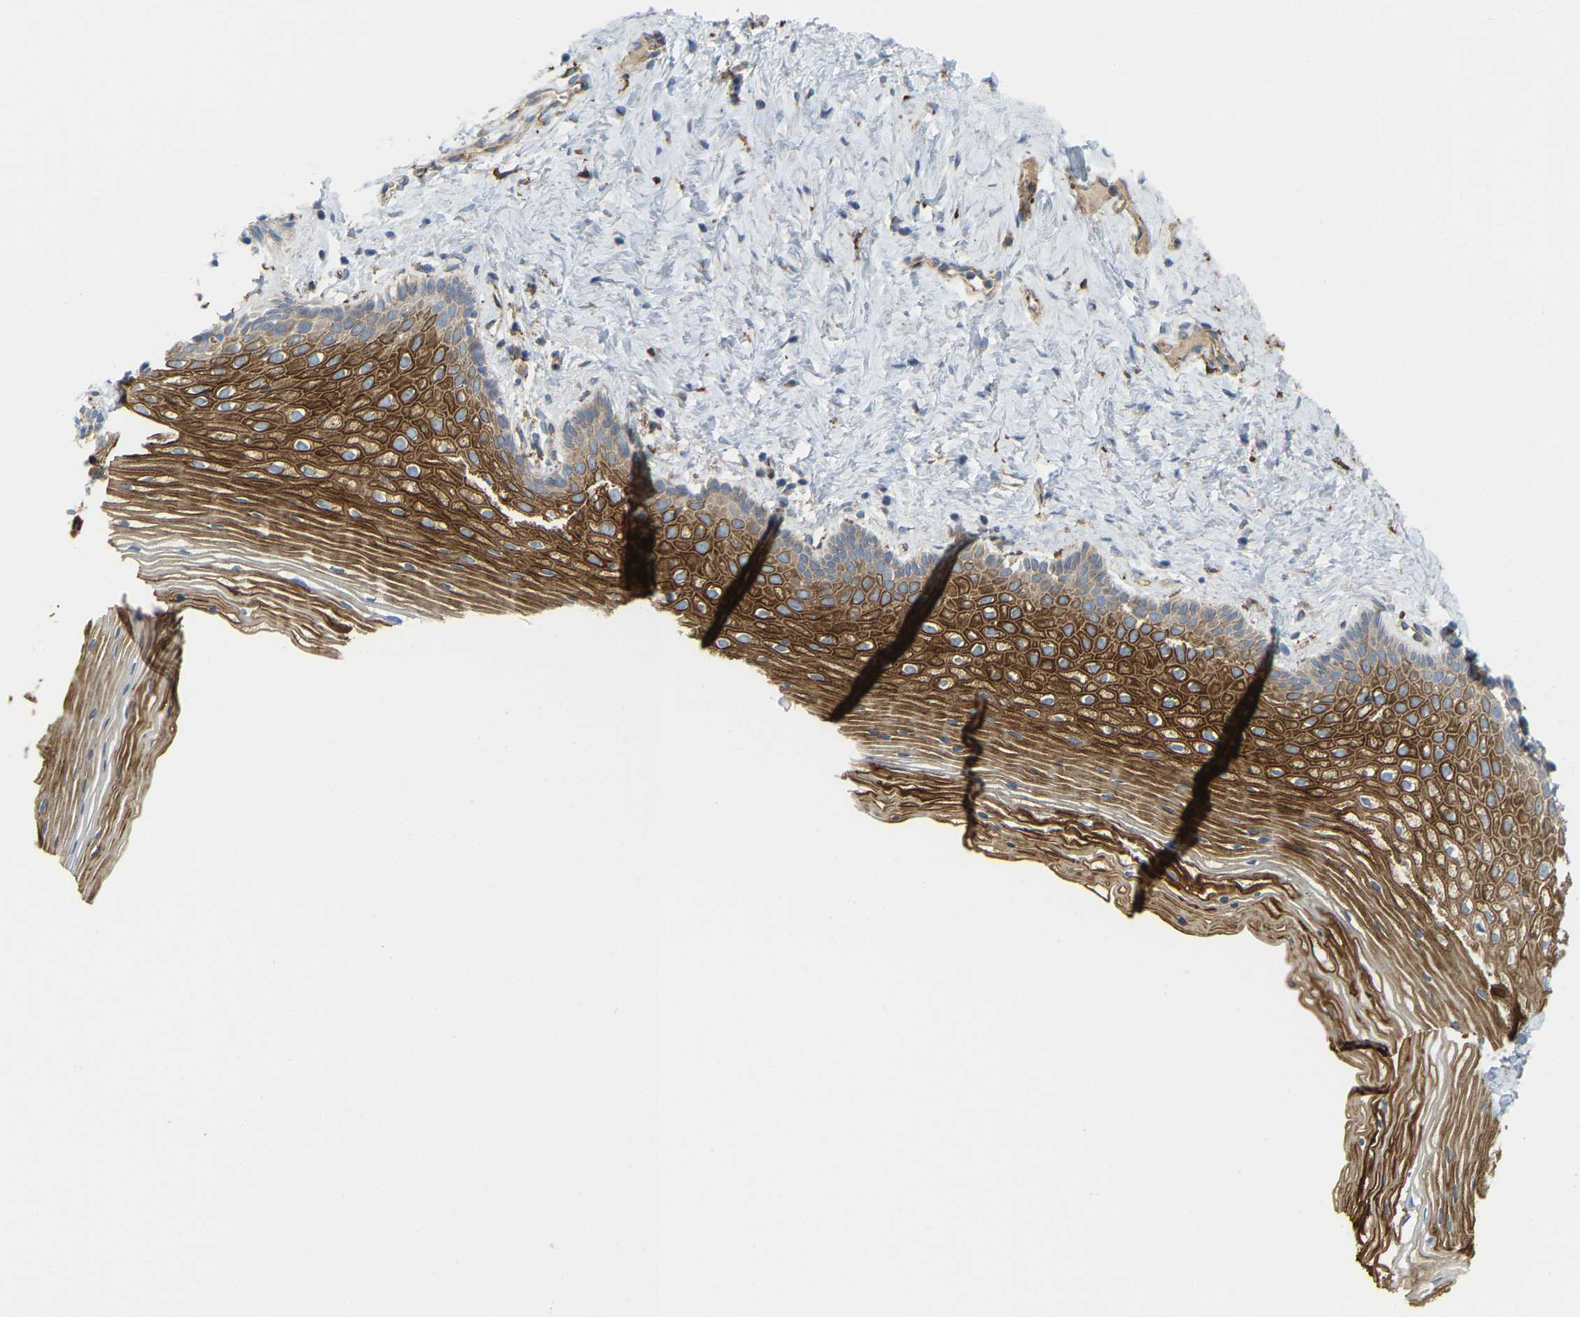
{"staining": {"intensity": "strong", "quantity": ">75%", "location": "cytoplasmic/membranous"}, "tissue": "vagina", "cell_type": "Squamous epithelial cells", "image_type": "normal", "snomed": [{"axis": "morphology", "description": "Normal tissue, NOS"}, {"axis": "topography", "description": "Vagina"}], "caption": "A brown stain labels strong cytoplasmic/membranous staining of a protein in squamous epithelial cells of normal vagina.", "gene": "PICALM", "patient": {"sex": "female", "age": 32}}